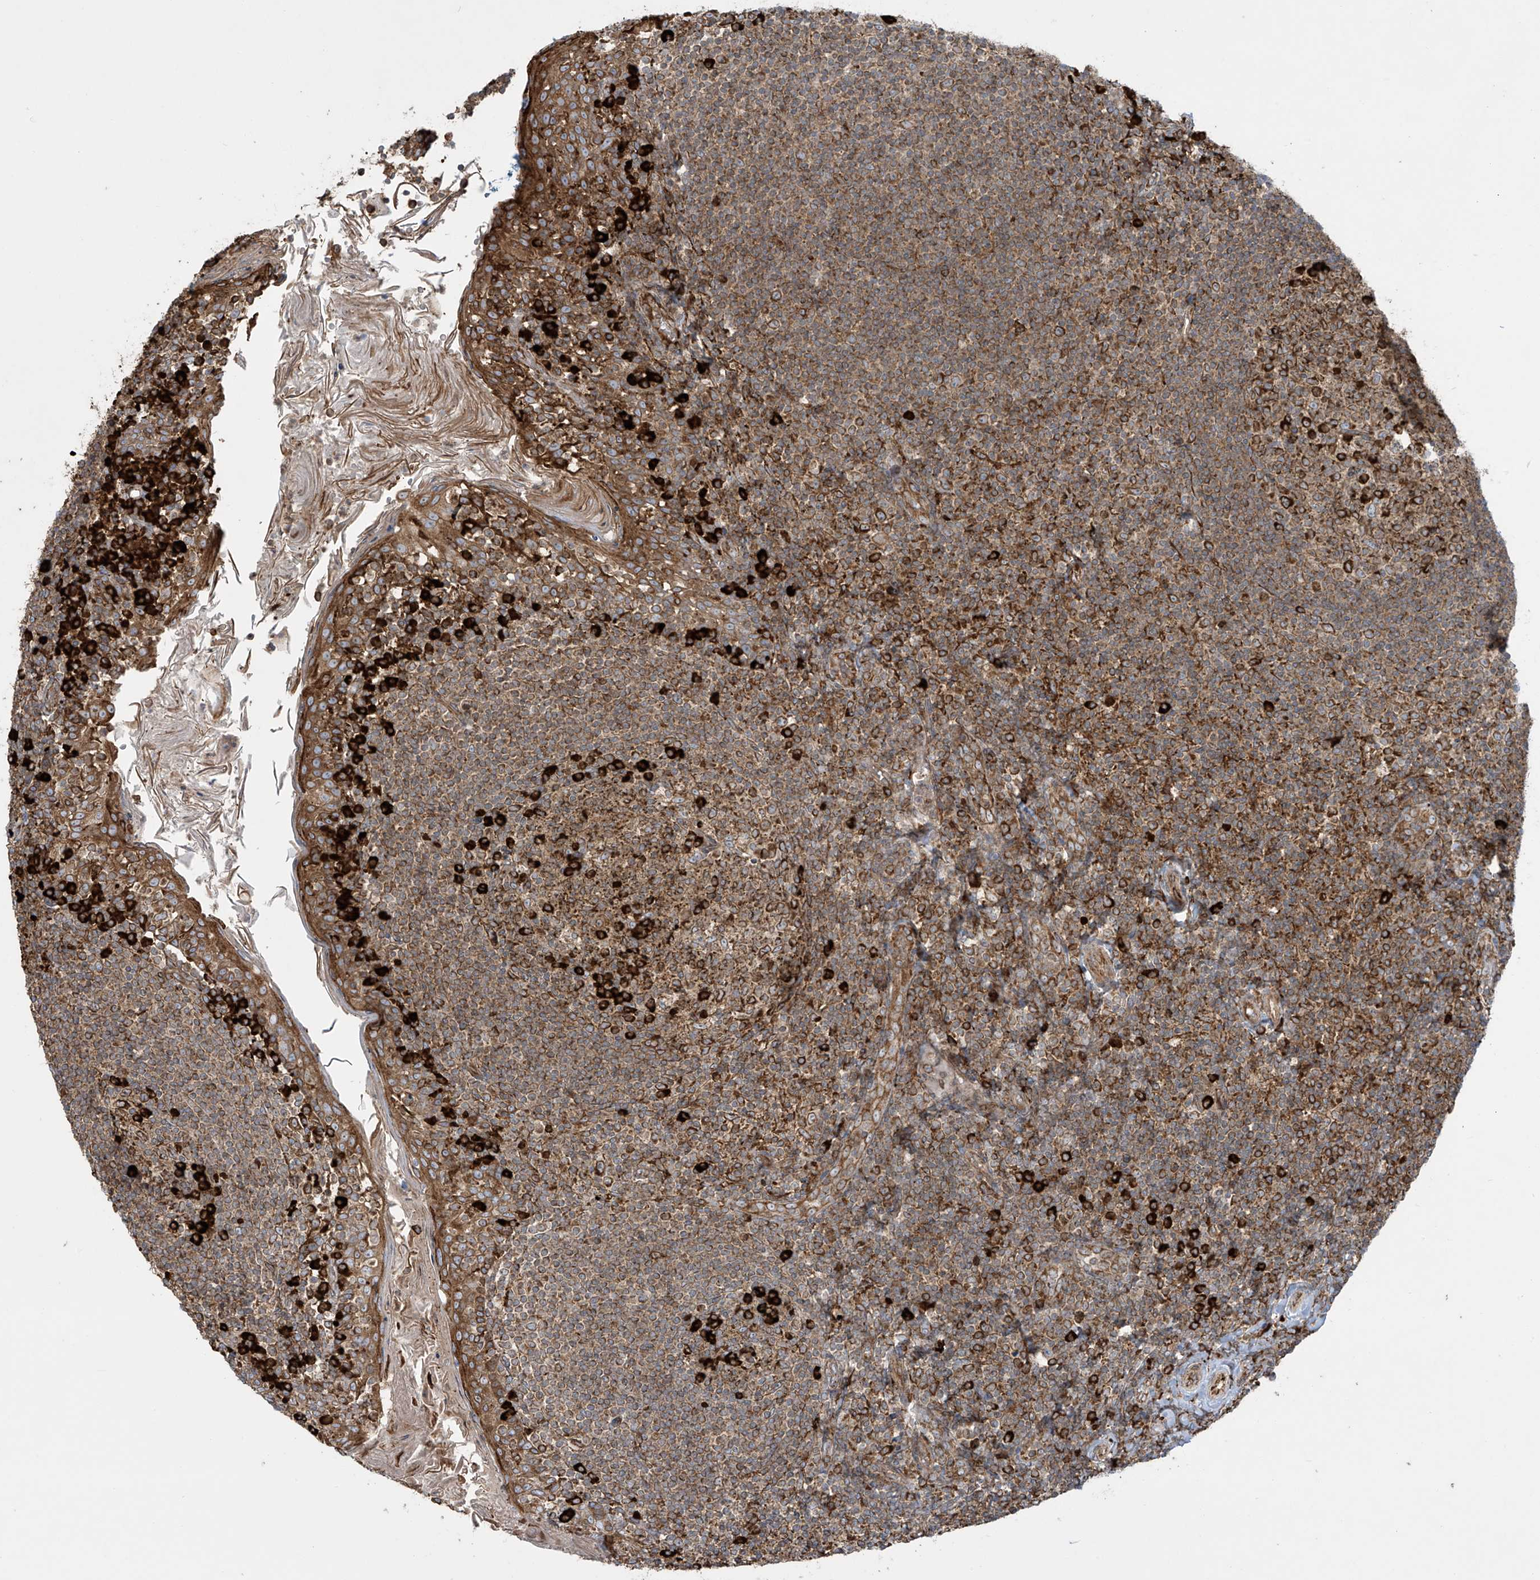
{"staining": {"intensity": "strong", "quantity": ">75%", "location": "cytoplasmic/membranous"}, "tissue": "tonsil", "cell_type": "Germinal center cells", "image_type": "normal", "snomed": [{"axis": "morphology", "description": "Normal tissue, NOS"}, {"axis": "topography", "description": "Tonsil"}], "caption": "Protein staining exhibits strong cytoplasmic/membranous expression in about >75% of germinal center cells in normal tonsil. Ihc stains the protein of interest in brown and the nuclei are stained blue.", "gene": "MX1", "patient": {"sex": "female", "age": 19}}